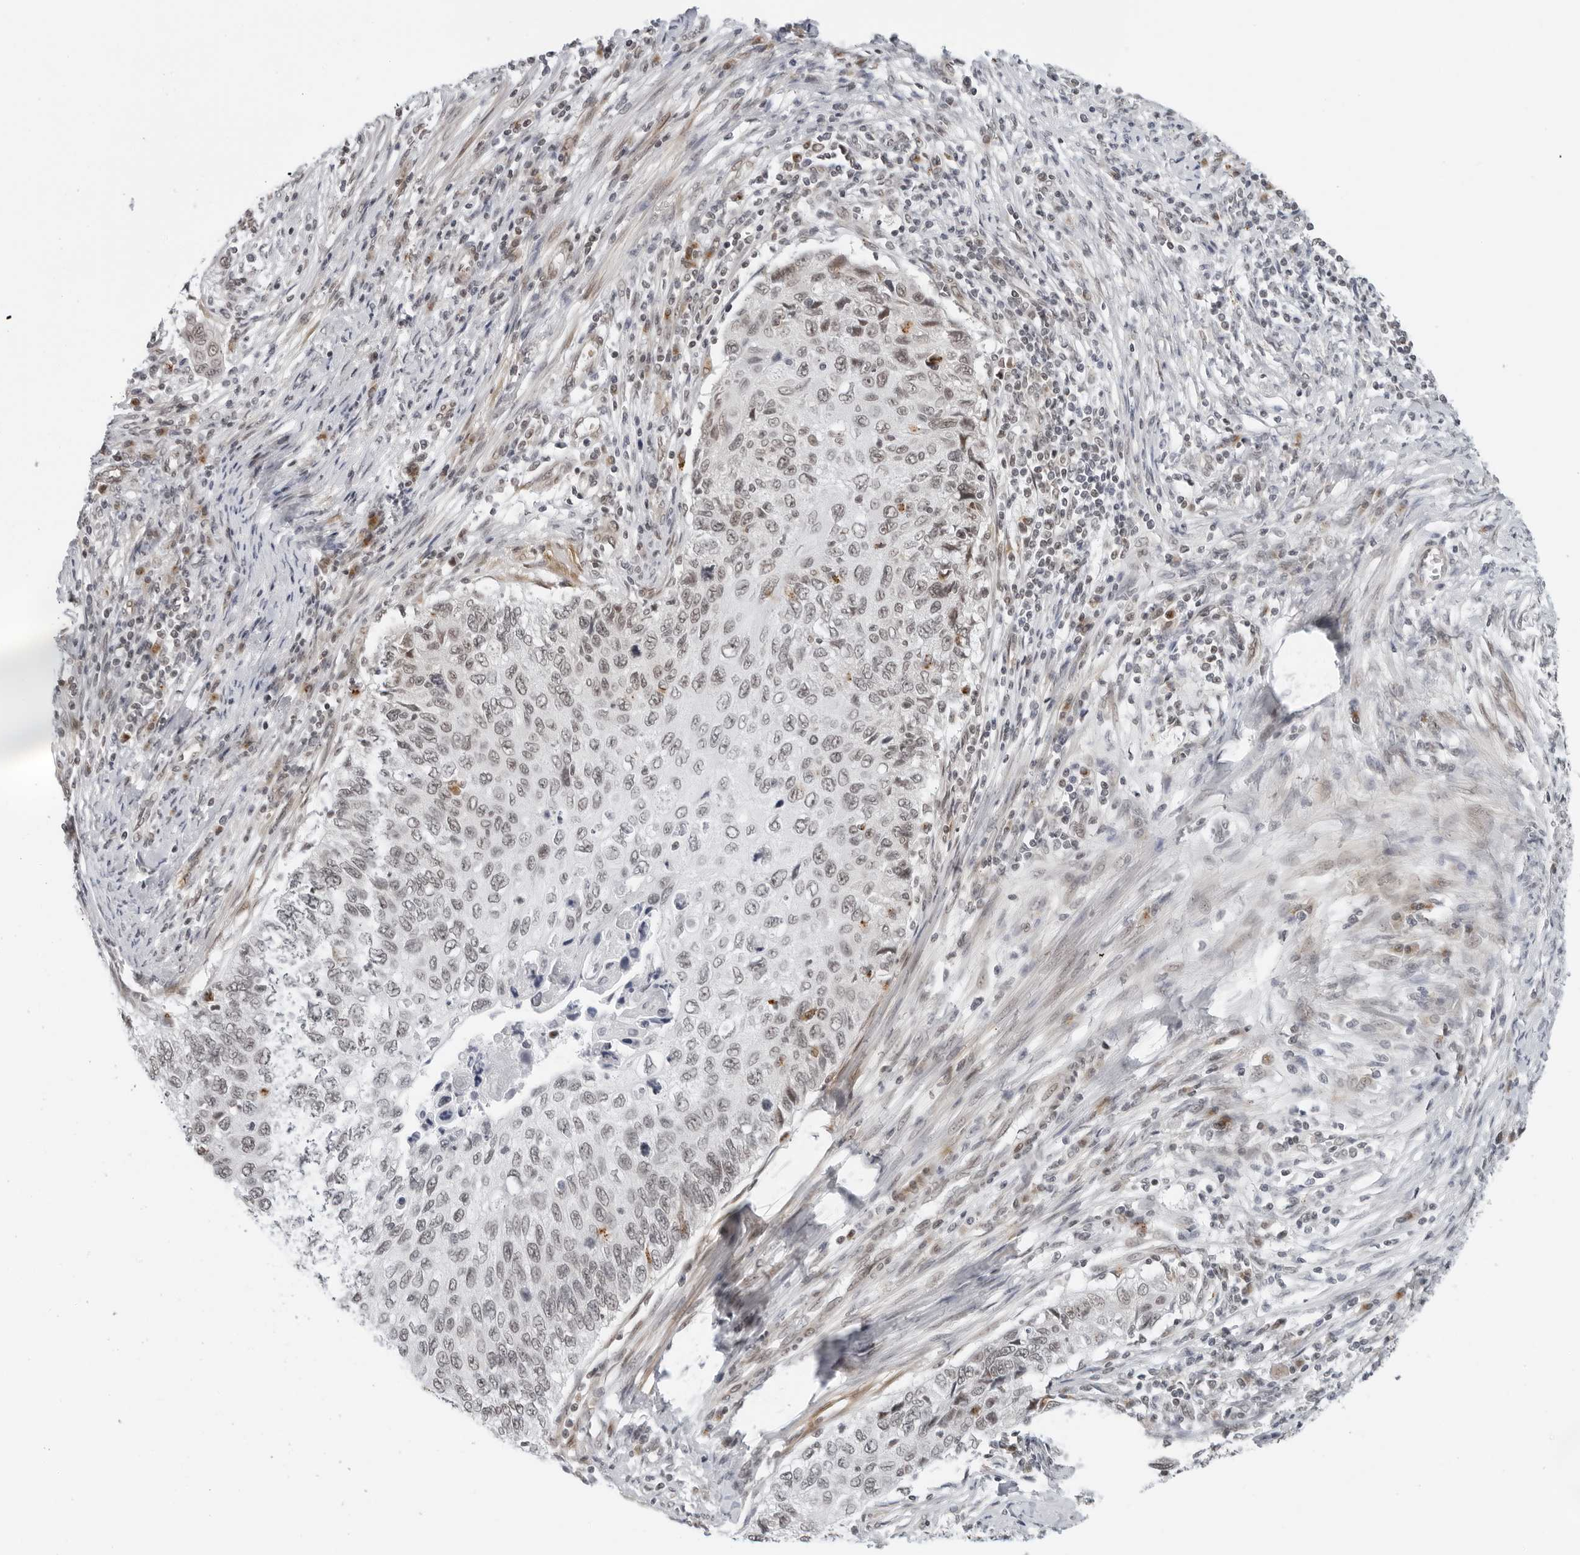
{"staining": {"intensity": "moderate", "quantity": "<25%", "location": "nuclear"}, "tissue": "cervical cancer", "cell_type": "Tumor cells", "image_type": "cancer", "snomed": [{"axis": "morphology", "description": "Squamous cell carcinoma, NOS"}, {"axis": "topography", "description": "Cervix"}], "caption": "Approximately <25% of tumor cells in human cervical cancer (squamous cell carcinoma) show moderate nuclear protein positivity as visualized by brown immunohistochemical staining.", "gene": "TOX4", "patient": {"sex": "female", "age": 70}}